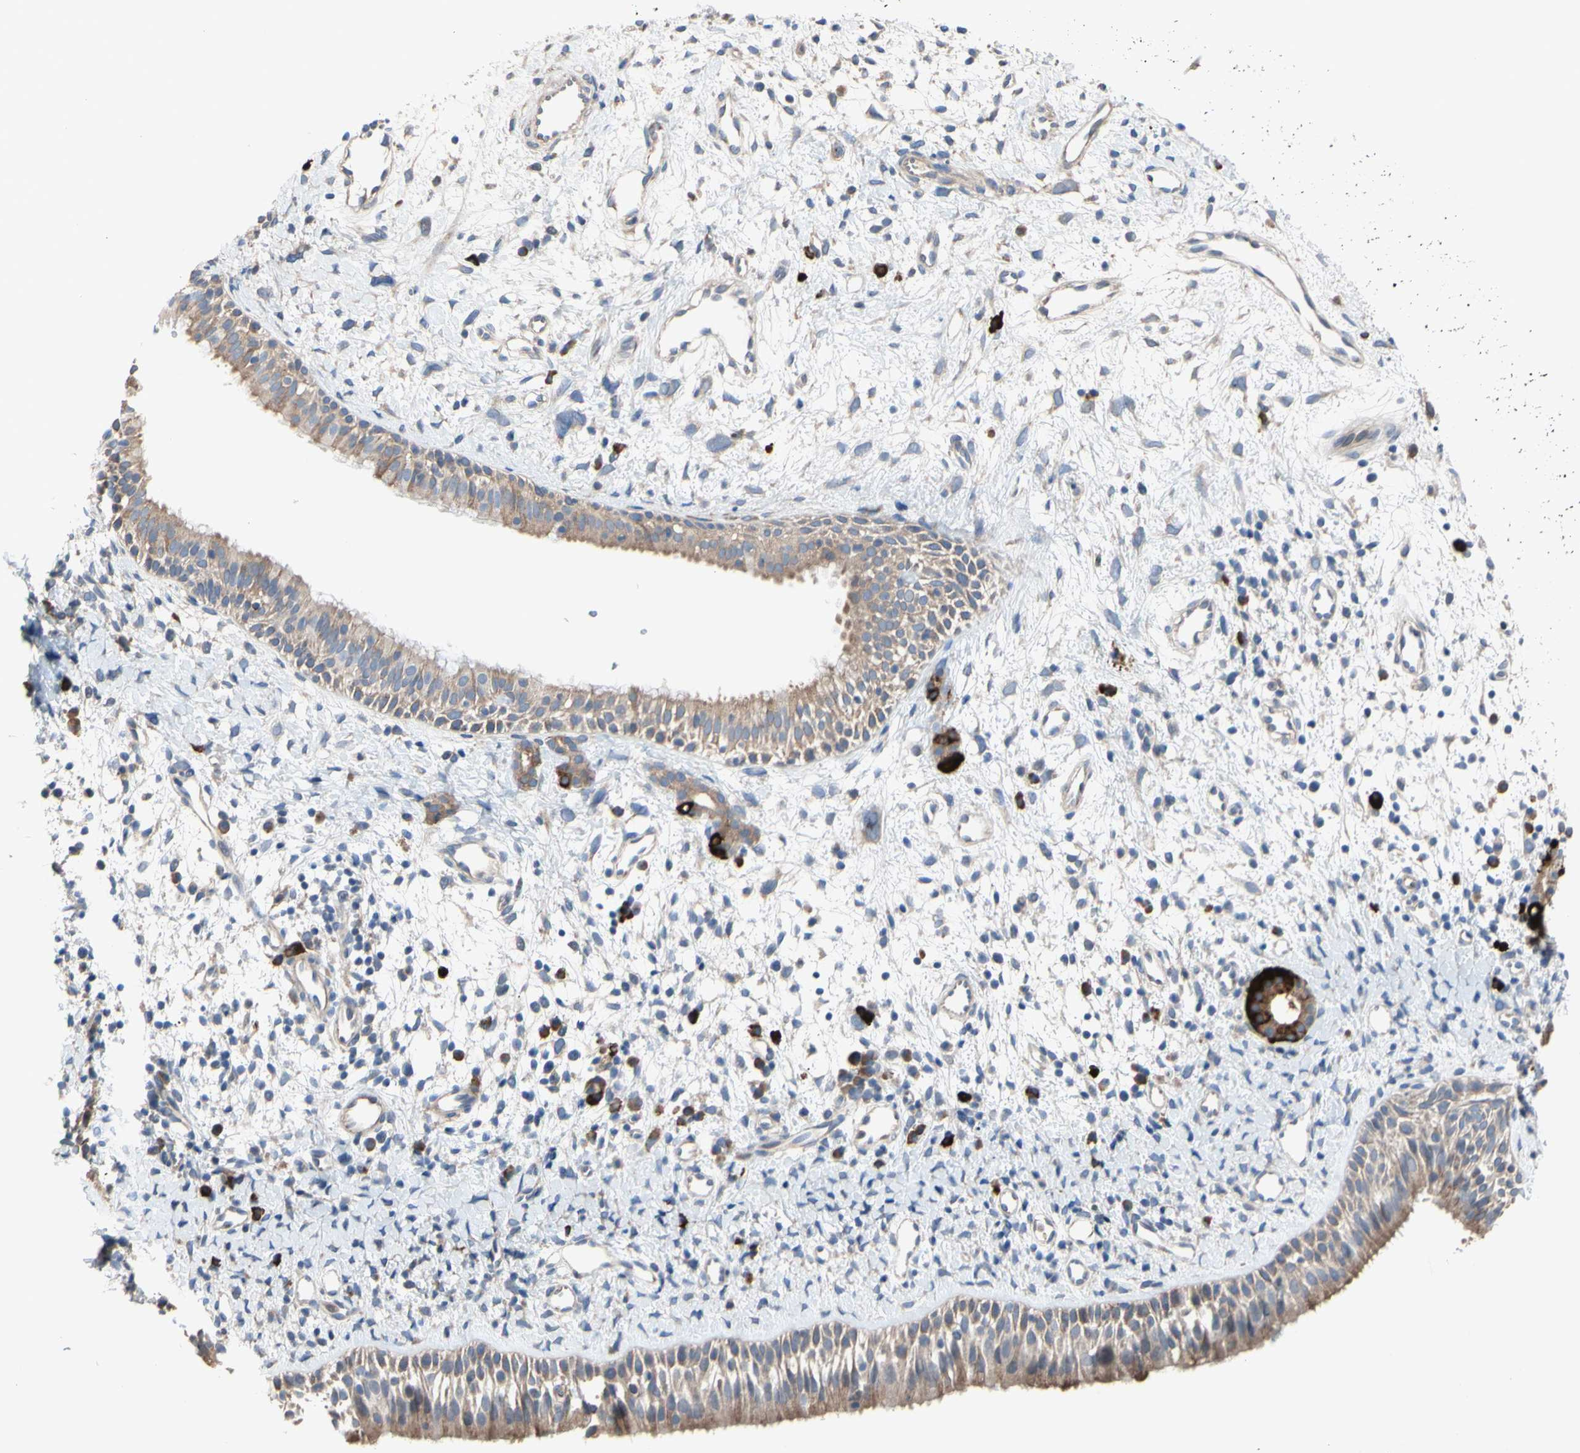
{"staining": {"intensity": "moderate", "quantity": ">75%", "location": "cytoplasmic/membranous"}, "tissue": "nasopharynx", "cell_type": "Respiratory epithelial cells", "image_type": "normal", "snomed": [{"axis": "morphology", "description": "Normal tissue, NOS"}, {"axis": "topography", "description": "Nasopharynx"}], "caption": "DAB immunohistochemical staining of normal nasopharynx reveals moderate cytoplasmic/membranous protein staining in about >75% of respiratory epithelial cells.", "gene": "TTC14", "patient": {"sex": "male", "age": 22}}